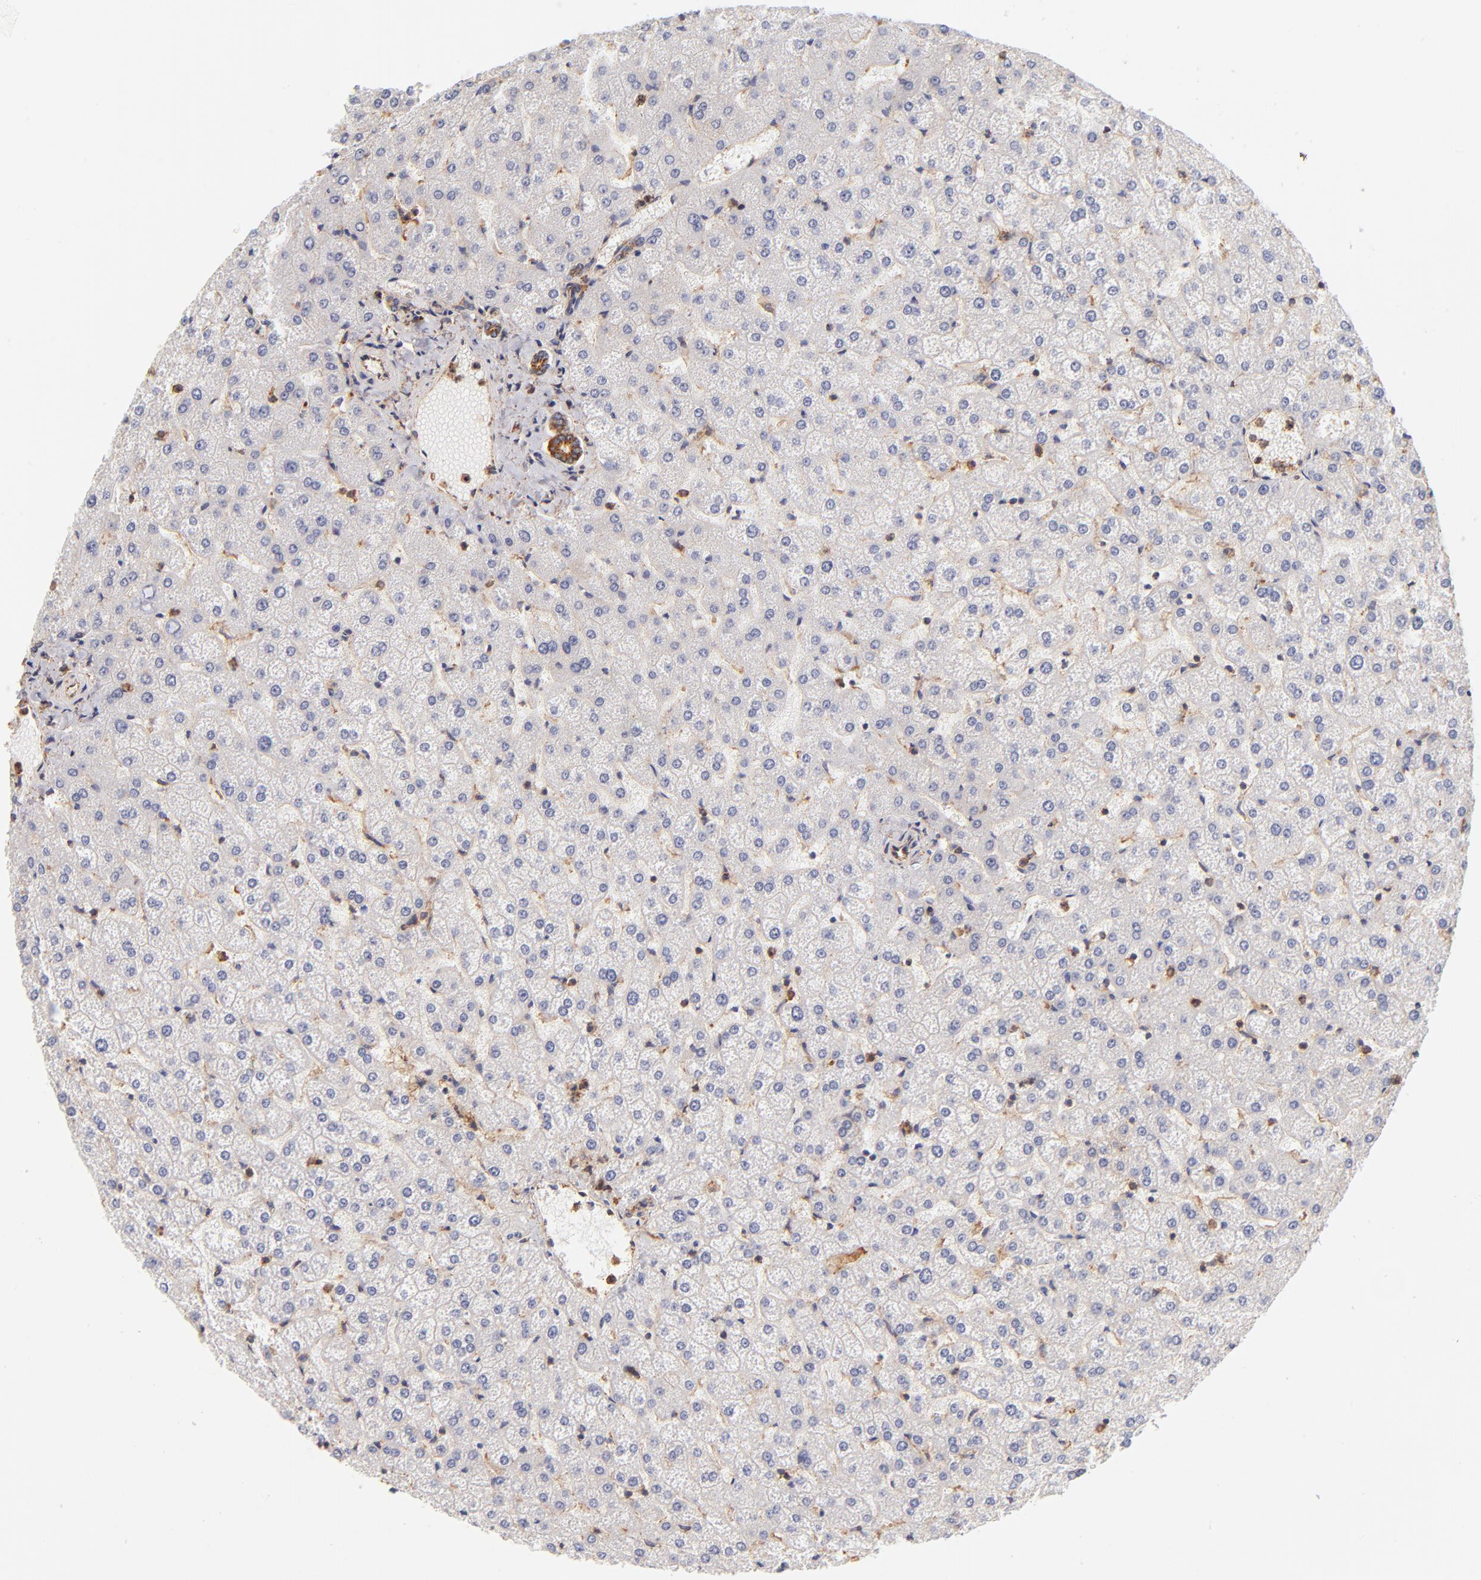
{"staining": {"intensity": "moderate", "quantity": ">75%", "location": "cytoplasmic/membranous"}, "tissue": "liver", "cell_type": "Cholangiocytes", "image_type": "normal", "snomed": [{"axis": "morphology", "description": "Normal tissue, NOS"}, {"axis": "topography", "description": "Liver"}], "caption": "High-magnification brightfield microscopy of unremarkable liver stained with DAB (3,3'-diaminobenzidine) (brown) and counterstained with hematoxylin (blue). cholangiocytes exhibit moderate cytoplasmic/membranous positivity is present in approximately>75% of cells. Ihc stains the protein of interest in brown and the nuclei are stained blue.", "gene": "FCMR", "patient": {"sex": "female", "age": 32}}